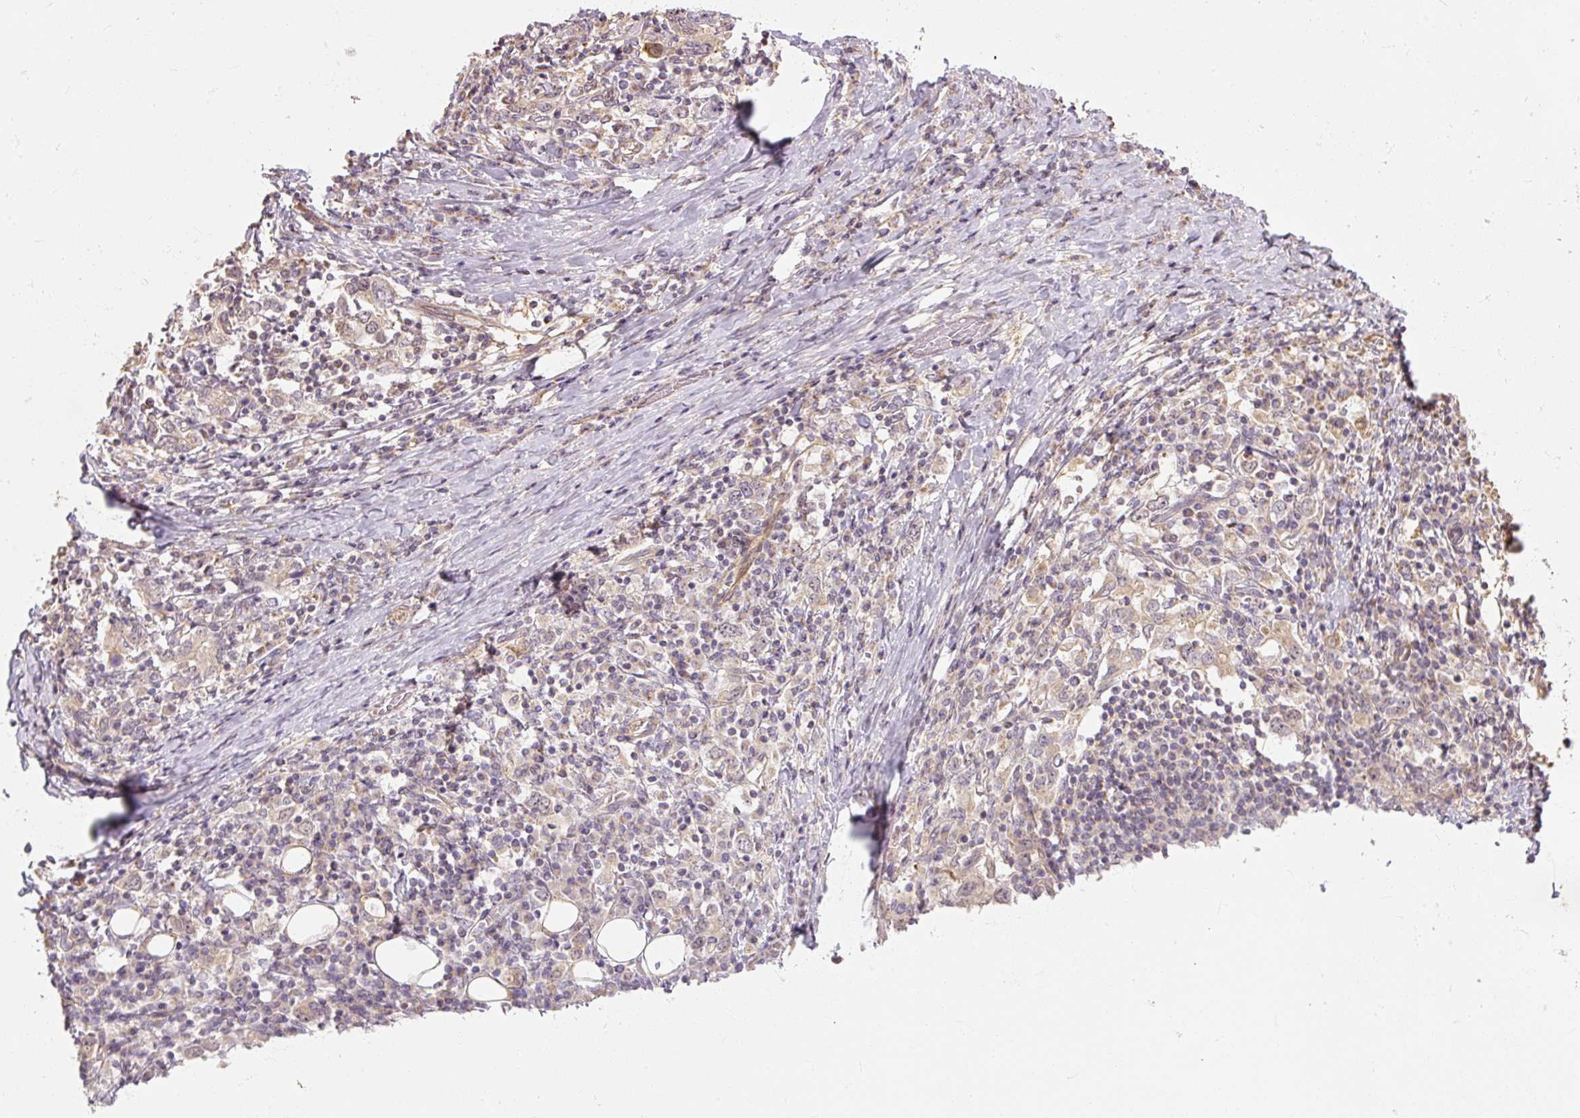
{"staining": {"intensity": "weak", "quantity": "<25%", "location": "cytoplasmic/membranous"}, "tissue": "stomach cancer", "cell_type": "Tumor cells", "image_type": "cancer", "snomed": [{"axis": "morphology", "description": "Adenocarcinoma, NOS"}, {"axis": "topography", "description": "Stomach, upper"}, {"axis": "topography", "description": "Stomach"}], "caption": "IHC histopathology image of neoplastic tissue: human stomach adenocarcinoma stained with DAB exhibits no significant protein expression in tumor cells. Brightfield microscopy of immunohistochemistry (IHC) stained with DAB (brown) and hematoxylin (blue), captured at high magnification.", "gene": "RB1CC1", "patient": {"sex": "male", "age": 62}}